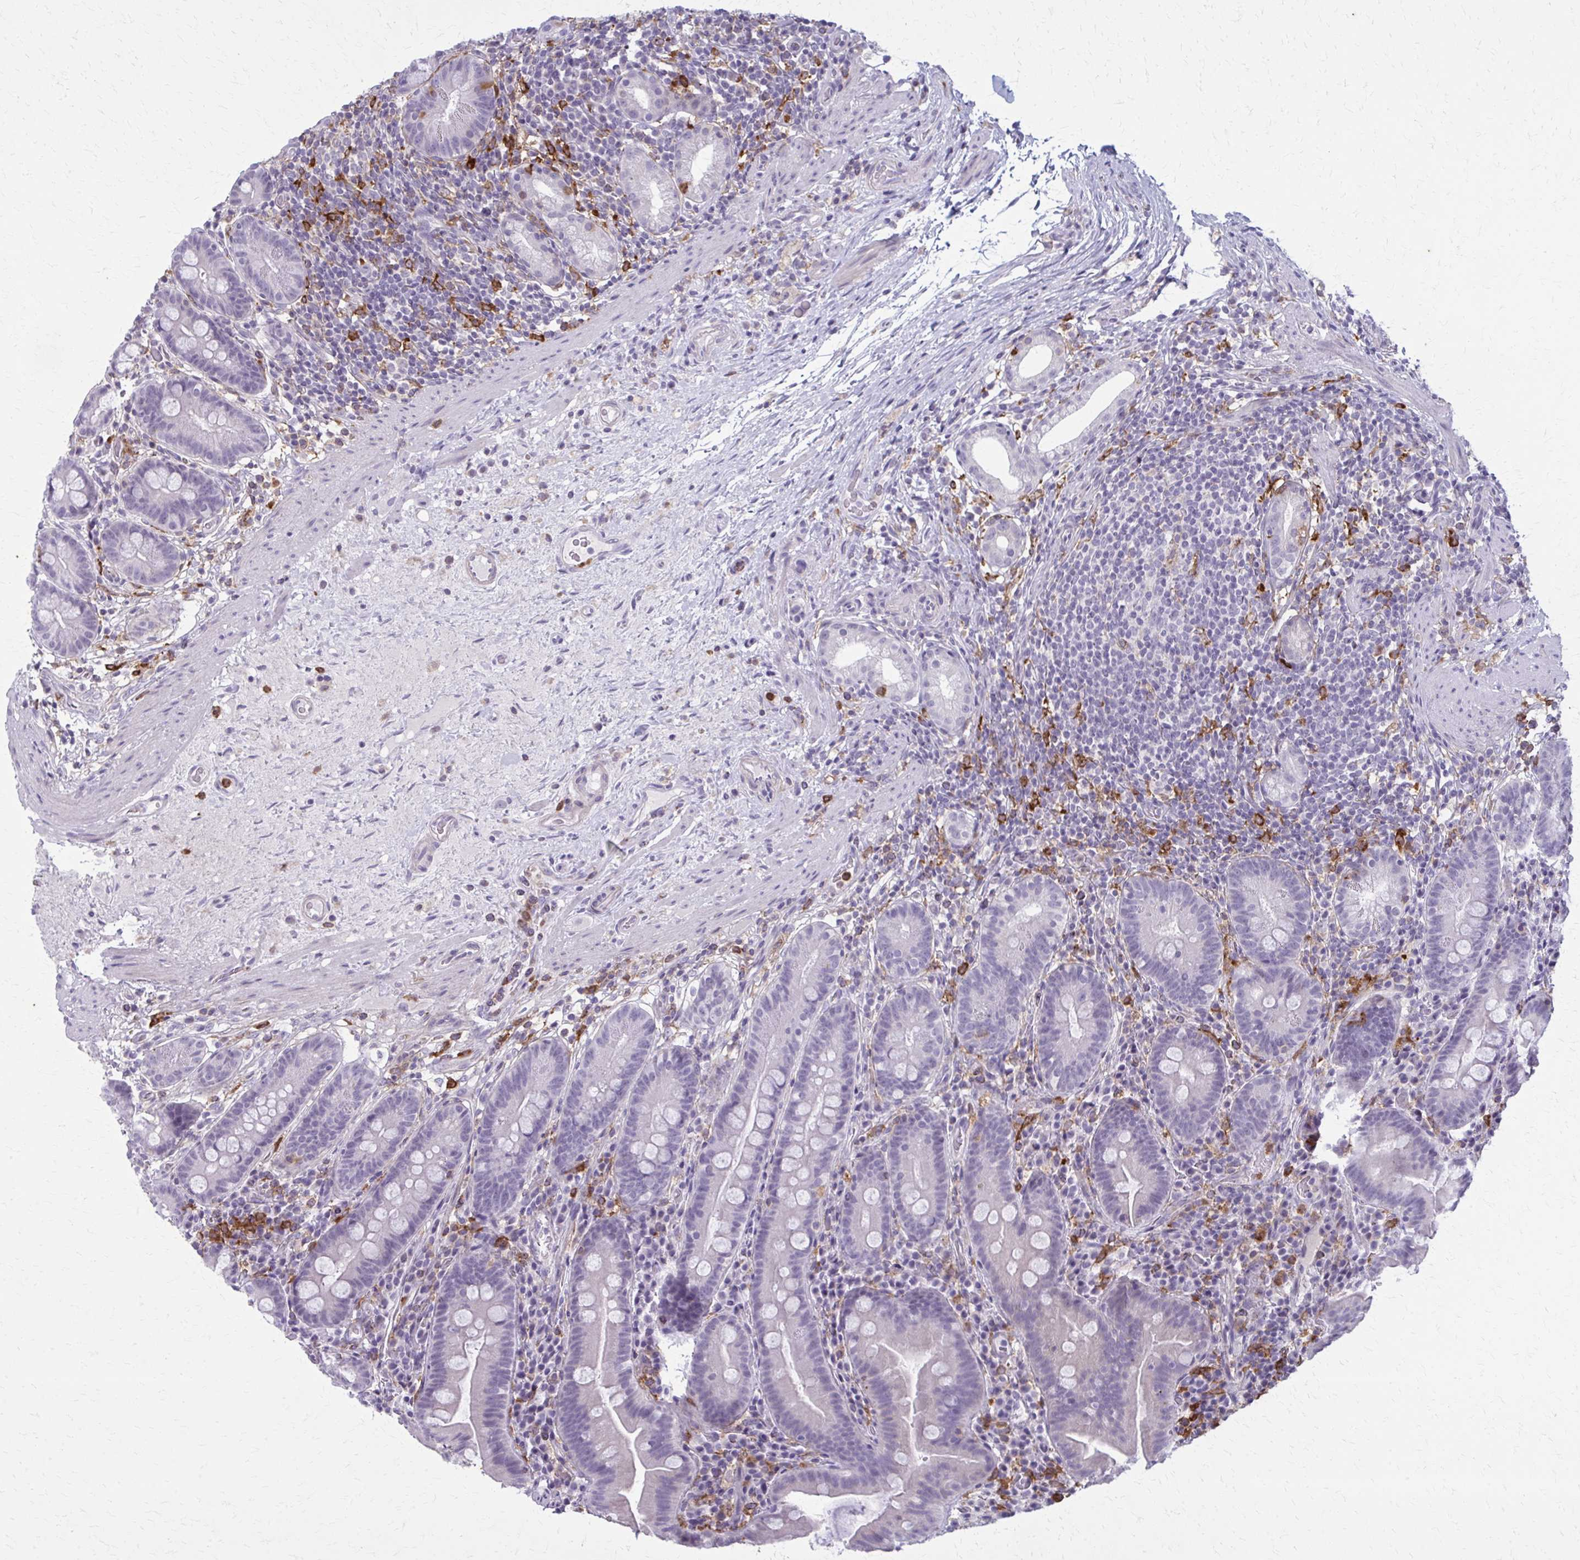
{"staining": {"intensity": "negative", "quantity": "none", "location": "none"}, "tissue": "small intestine", "cell_type": "Glandular cells", "image_type": "normal", "snomed": [{"axis": "morphology", "description": "Normal tissue, NOS"}, {"axis": "topography", "description": "Small intestine"}], "caption": "IHC photomicrograph of normal small intestine: human small intestine stained with DAB demonstrates no significant protein positivity in glandular cells.", "gene": "CARD9", "patient": {"sex": "male", "age": 26}}